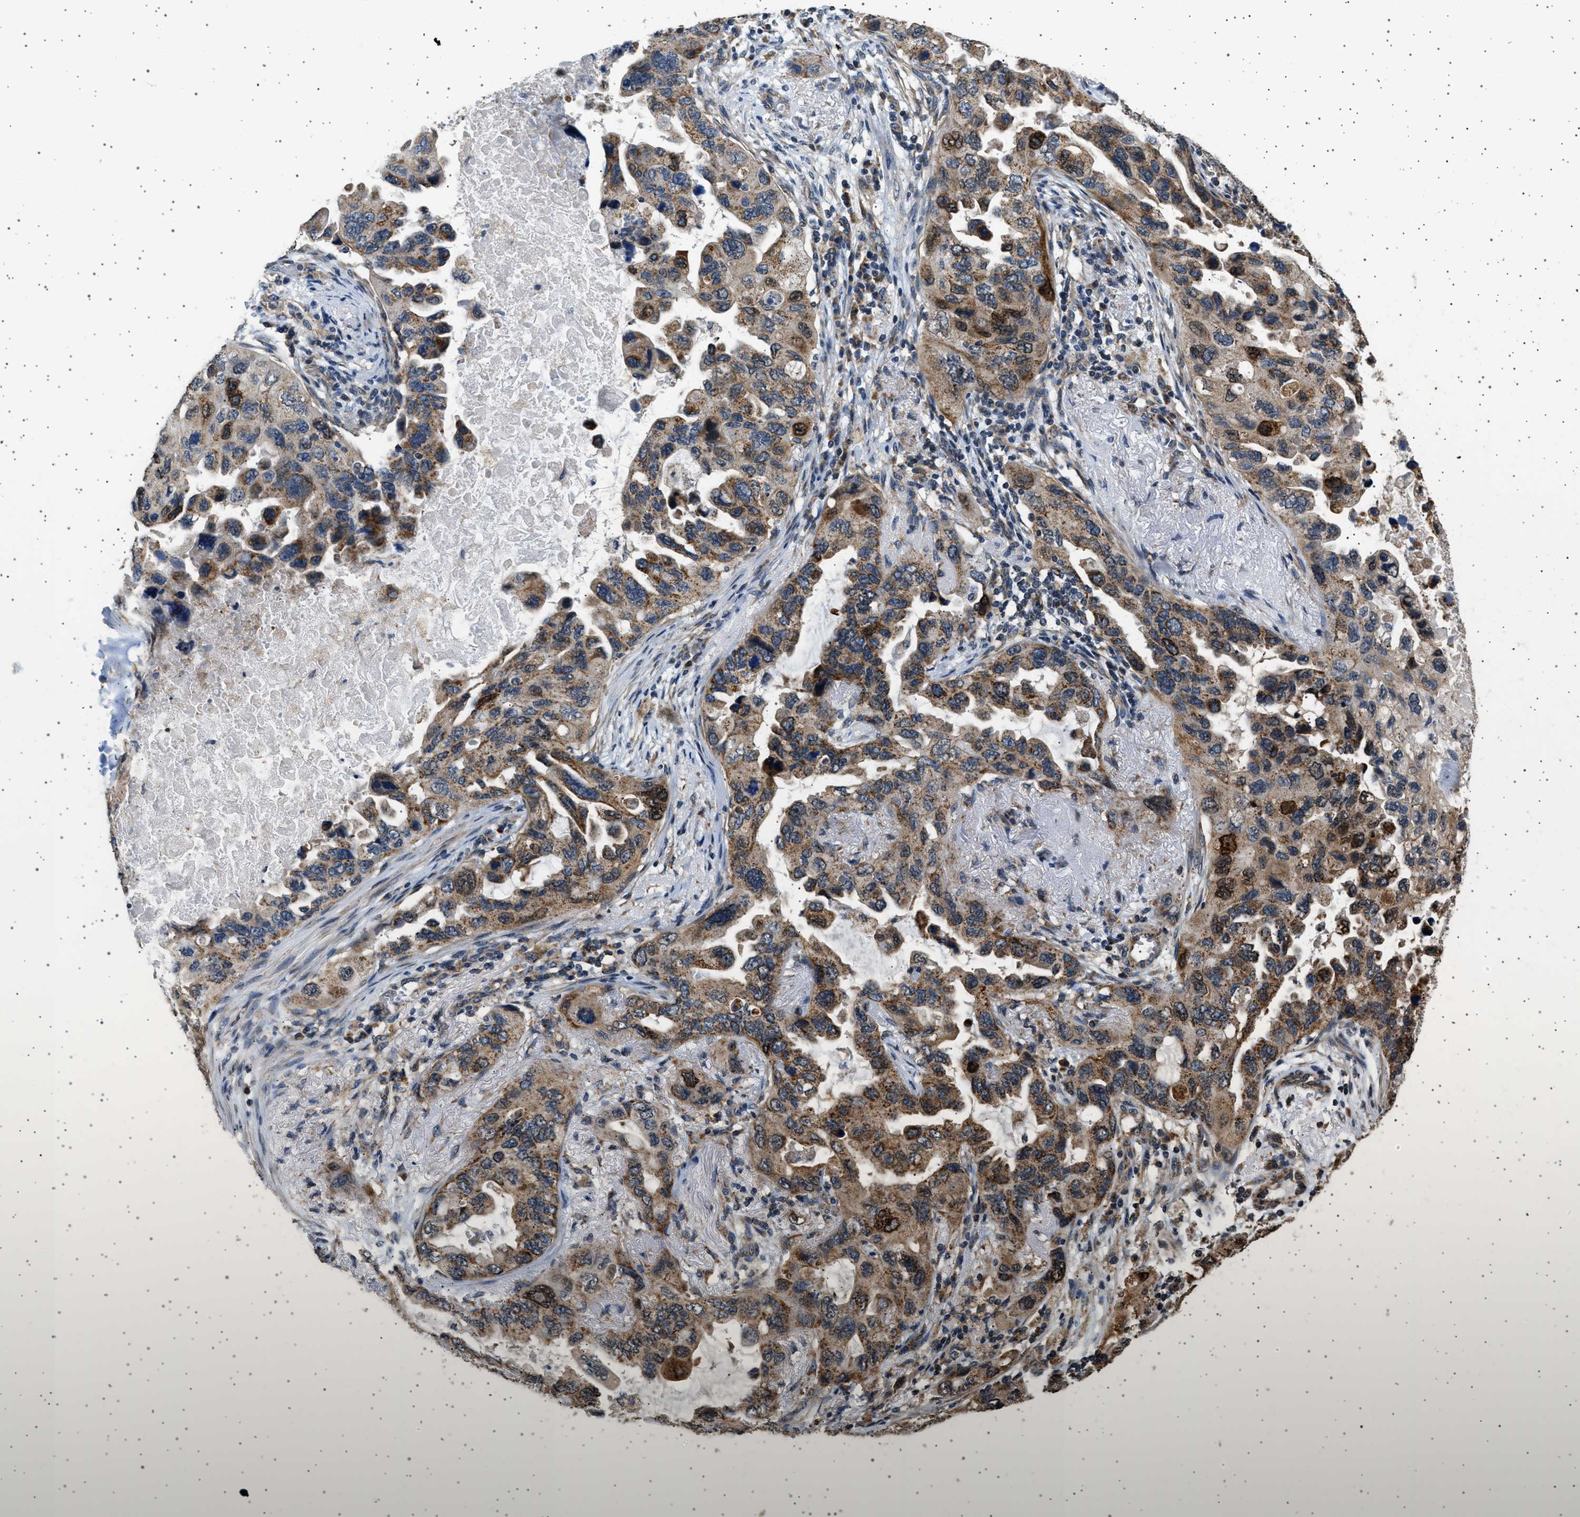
{"staining": {"intensity": "moderate", "quantity": ">75%", "location": "cytoplasmic/membranous"}, "tissue": "lung cancer", "cell_type": "Tumor cells", "image_type": "cancer", "snomed": [{"axis": "morphology", "description": "Squamous cell carcinoma, NOS"}, {"axis": "topography", "description": "Lung"}], "caption": "An image of human squamous cell carcinoma (lung) stained for a protein shows moderate cytoplasmic/membranous brown staining in tumor cells.", "gene": "KCNA4", "patient": {"sex": "female", "age": 73}}